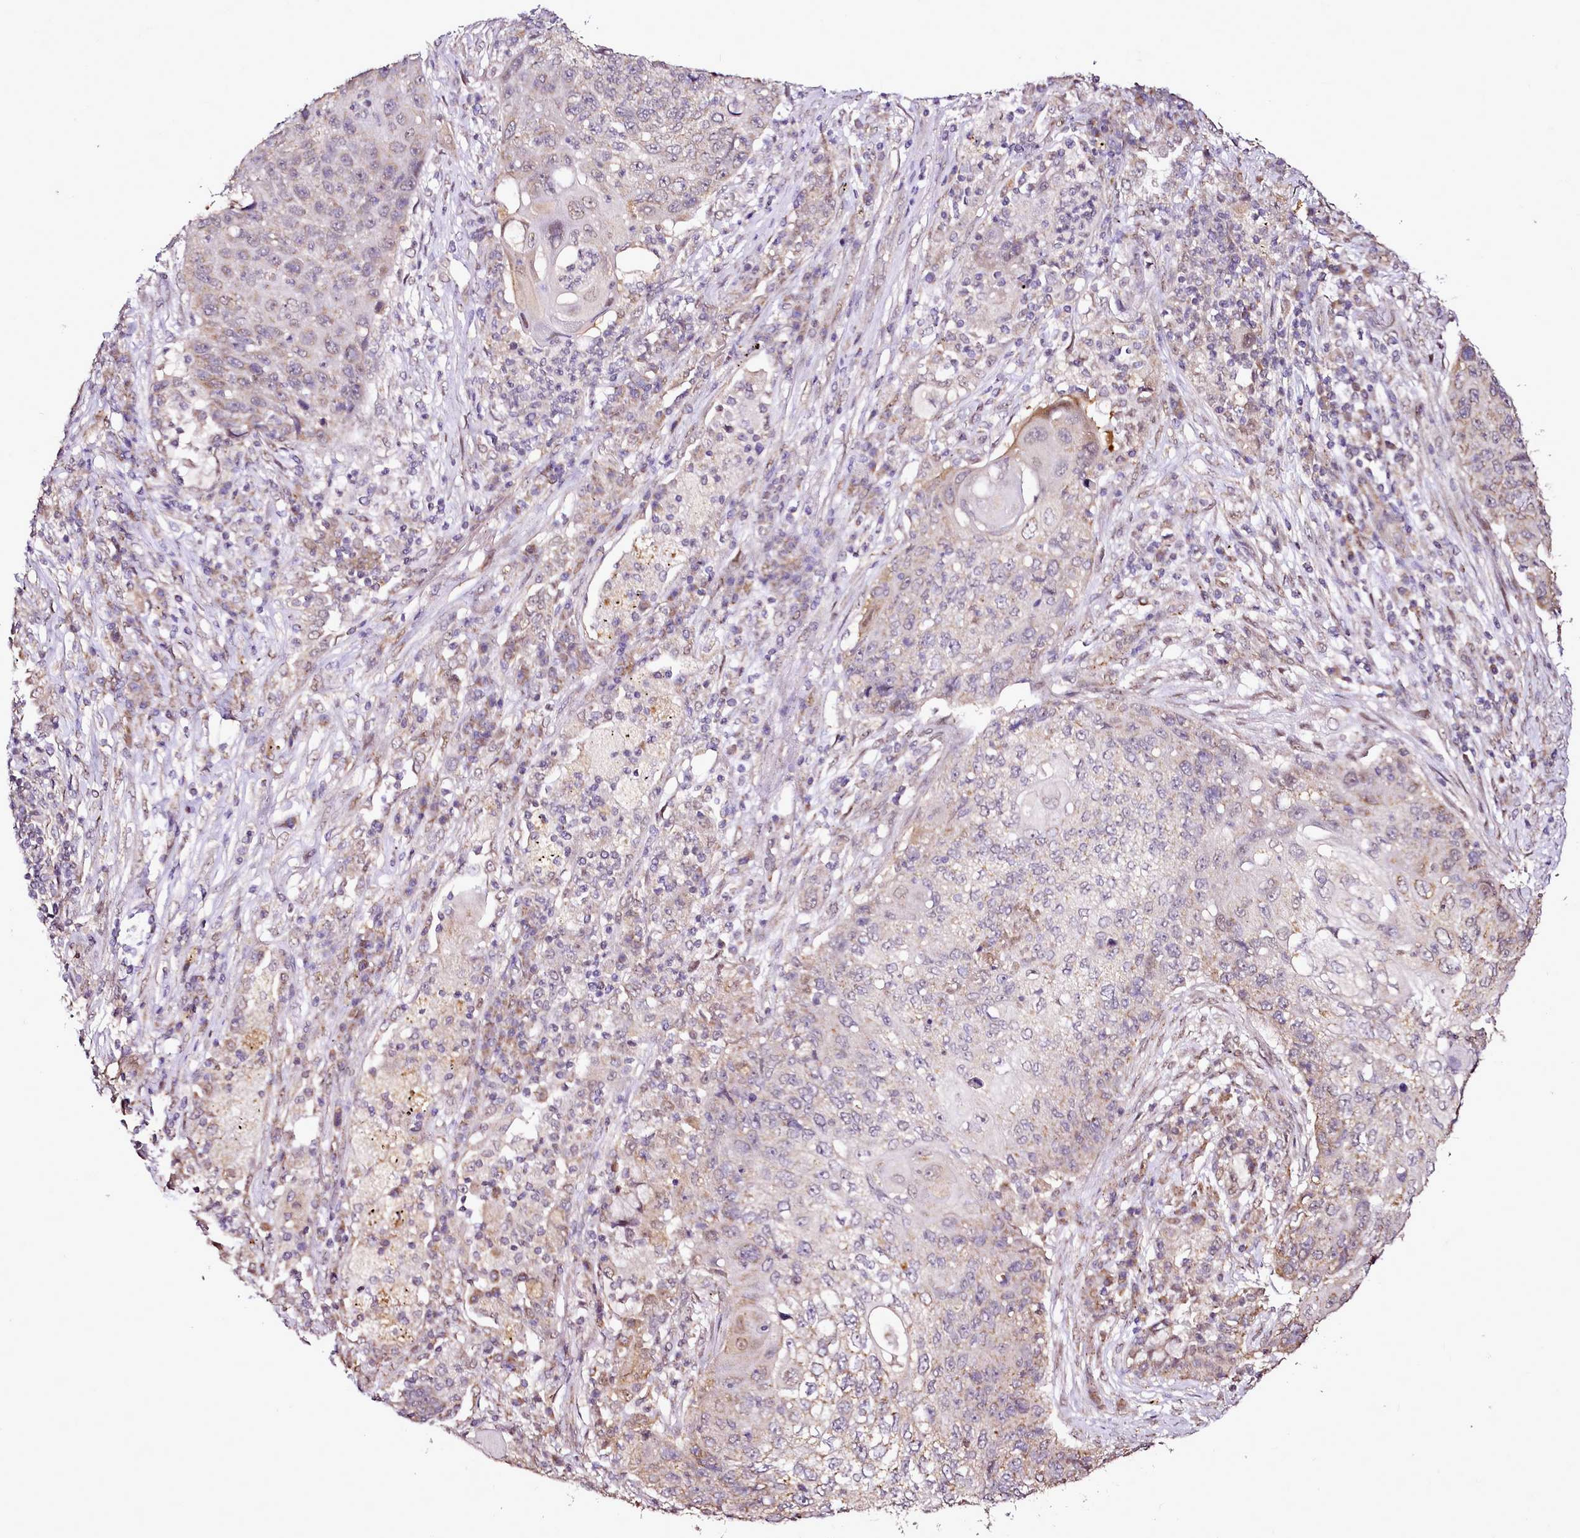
{"staining": {"intensity": "weak", "quantity": "<25%", "location": "cytoplasmic/membranous"}, "tissue": "lung cancer", "cell_type": "Tumor cells", "image_type": "cancer", "snomed": [{"axis": "morphology", "description": "Squamous cell carcinoma, NOS"}, {"axis": "topography", "description": "Lung"}], "caption": "Immunohistochemistry photomicrograph of neoplastic tissue: human lung squamous cell carcinoma stained with DAB displays no significant protein staining in tumor cells.", "gene": "EDIL3", "patient": {"sex": "female", "age": 63}}